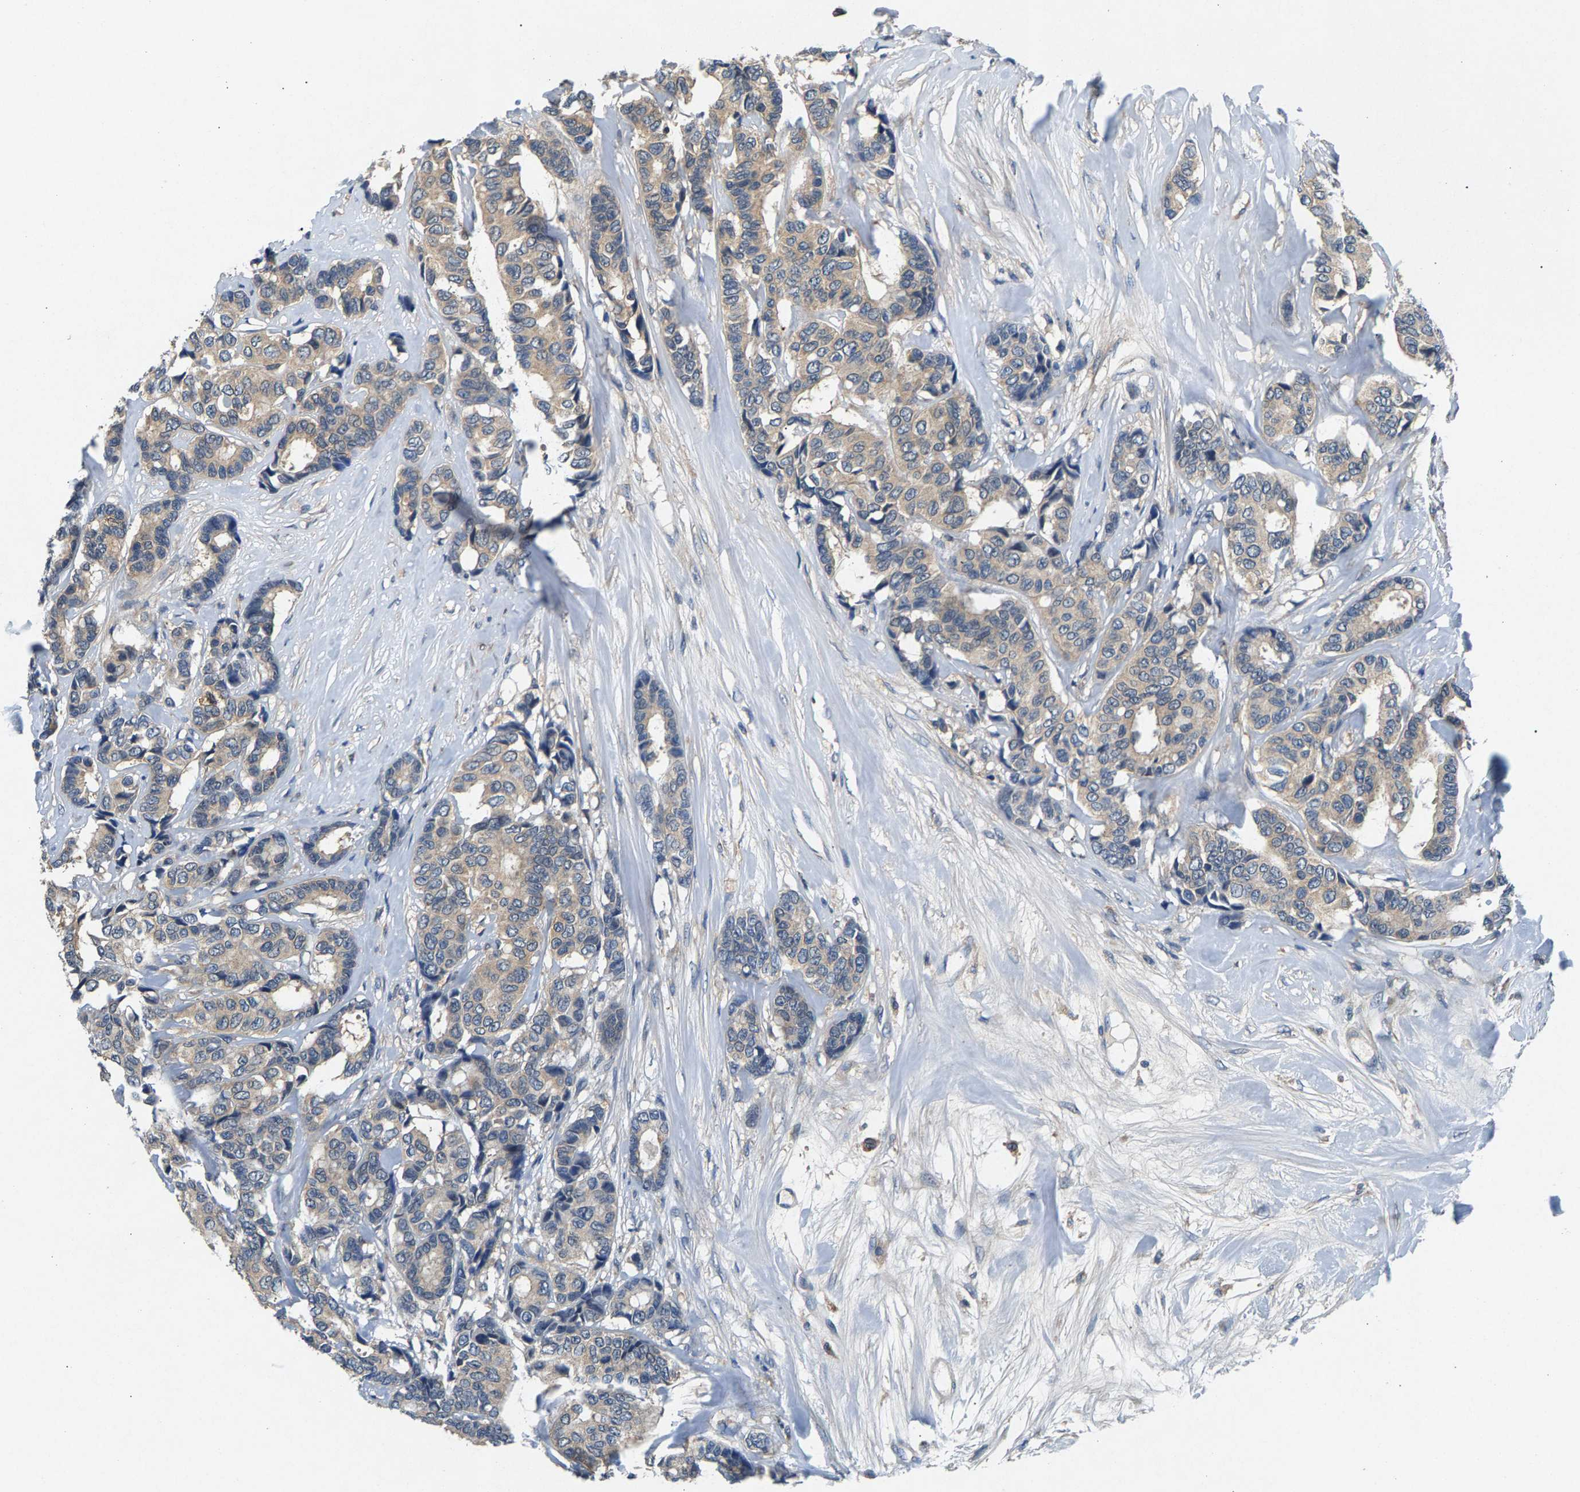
{"staining": {"intensity": "weak", "quantity": "<25%", "location": "cytoplasmic/membranous"}, "tissue": "breast cancer", "cell_type": "Tumor cells", "image_type": "cancer", "snomed": [{"axis": "morphology", "description": "Duct carcinoma"}, {"axis": "topography", "description": "Breast"}], "caption": "Immunohistochemical staining of breast intraductal carcinoma exhibits no significant staining in tumor cells.", "gene": "NT5C", "patient": {"sex": "female", "age": 87}}